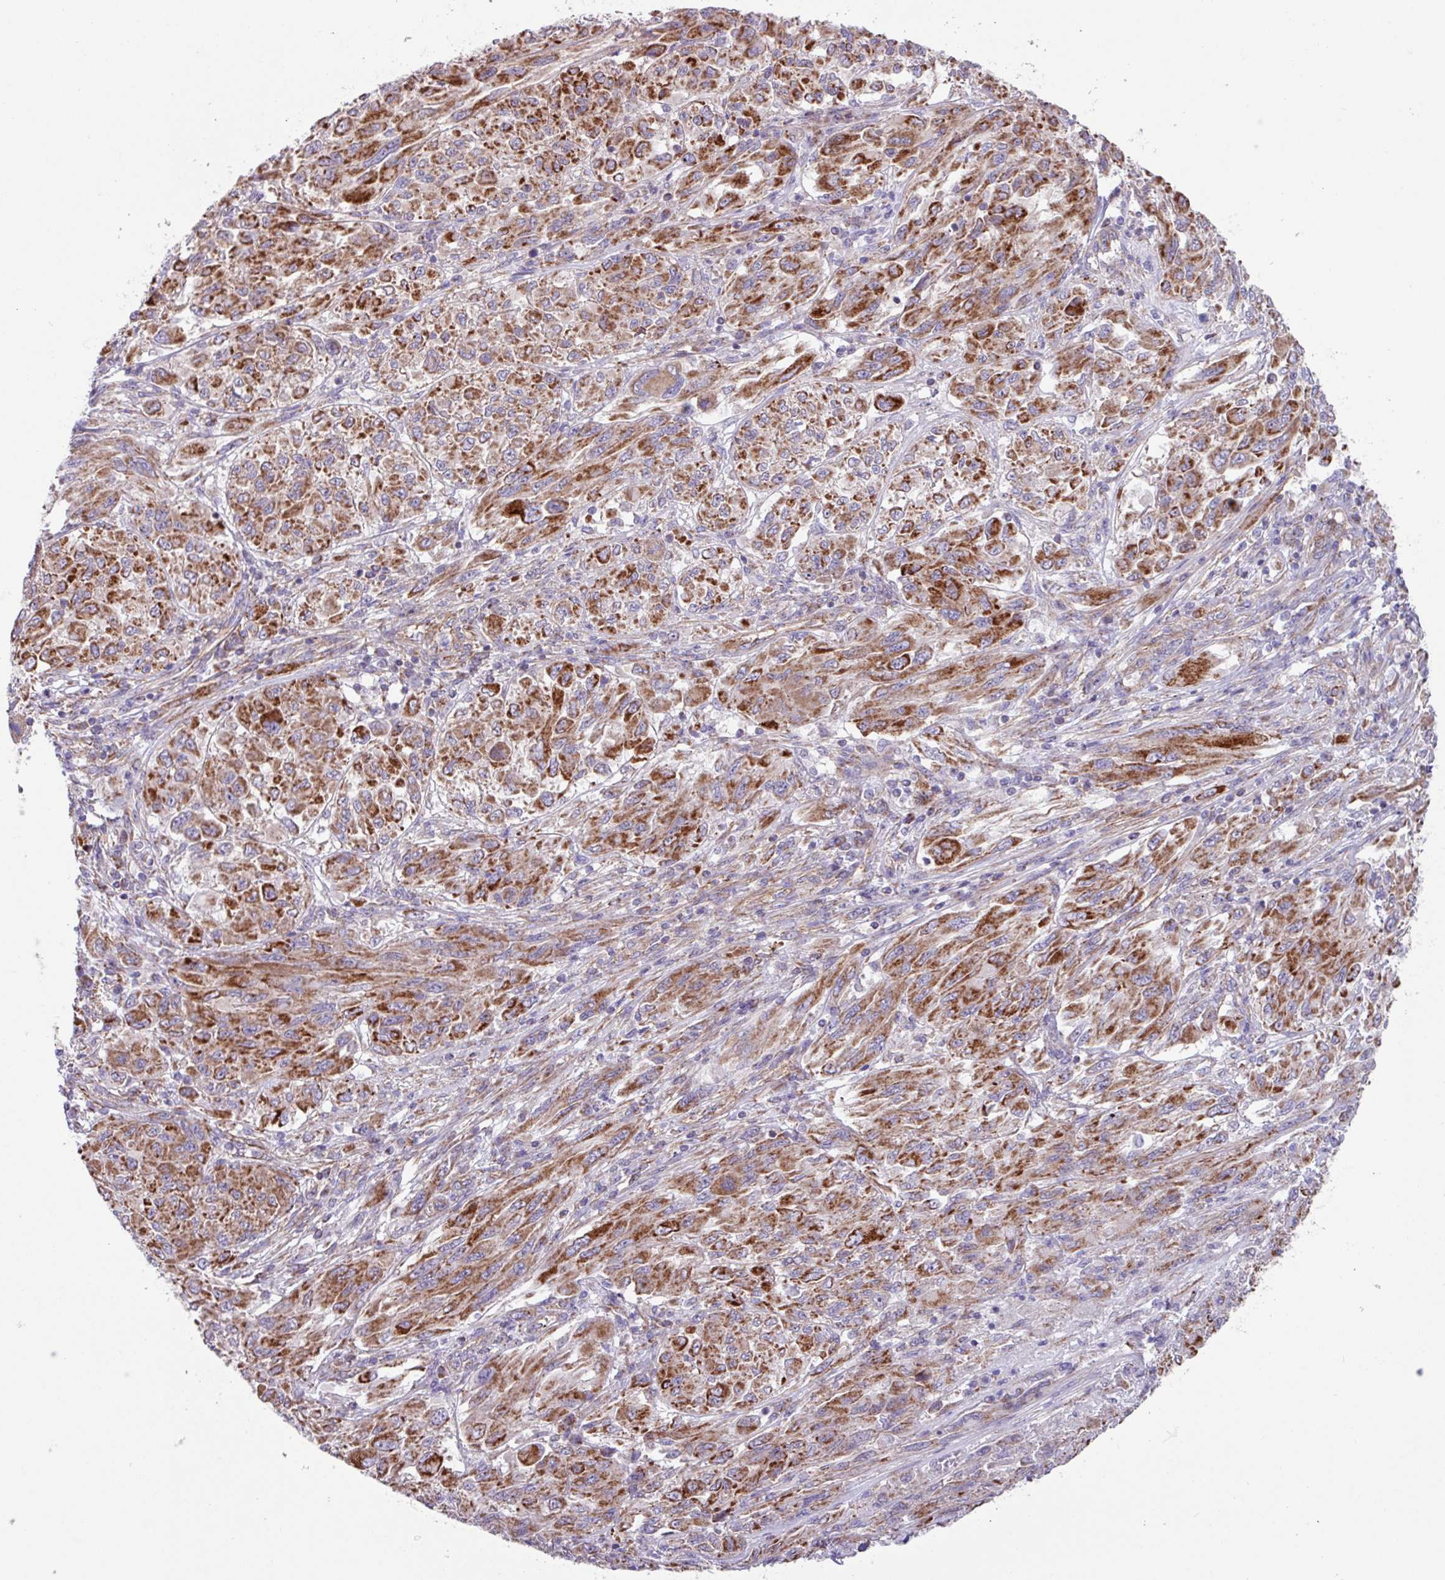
{"staining": {"intensity": "strong", "quantity": ">75%", "location": "cytoplasmic/membranous"}, "tissue": "melanoma", "cell_type": "Tumor cells", "image_type": "cancer", "snomed": [{"axis": "morphology", "description": "Malignant melanoma, NOS"}, {"axis": "topography", "description": "Skin"}], "caption": "High-magnification brightfield microscopy of melanoma stained with DAB (brown) and counterstained with hematoxylin (blue). tumor cells exhibit strong cytoplasmic/membranous positivity is present in approximately>75% of cells.", "gene": "OTULIN", "patient": {"sex": "female", "age": 91}}